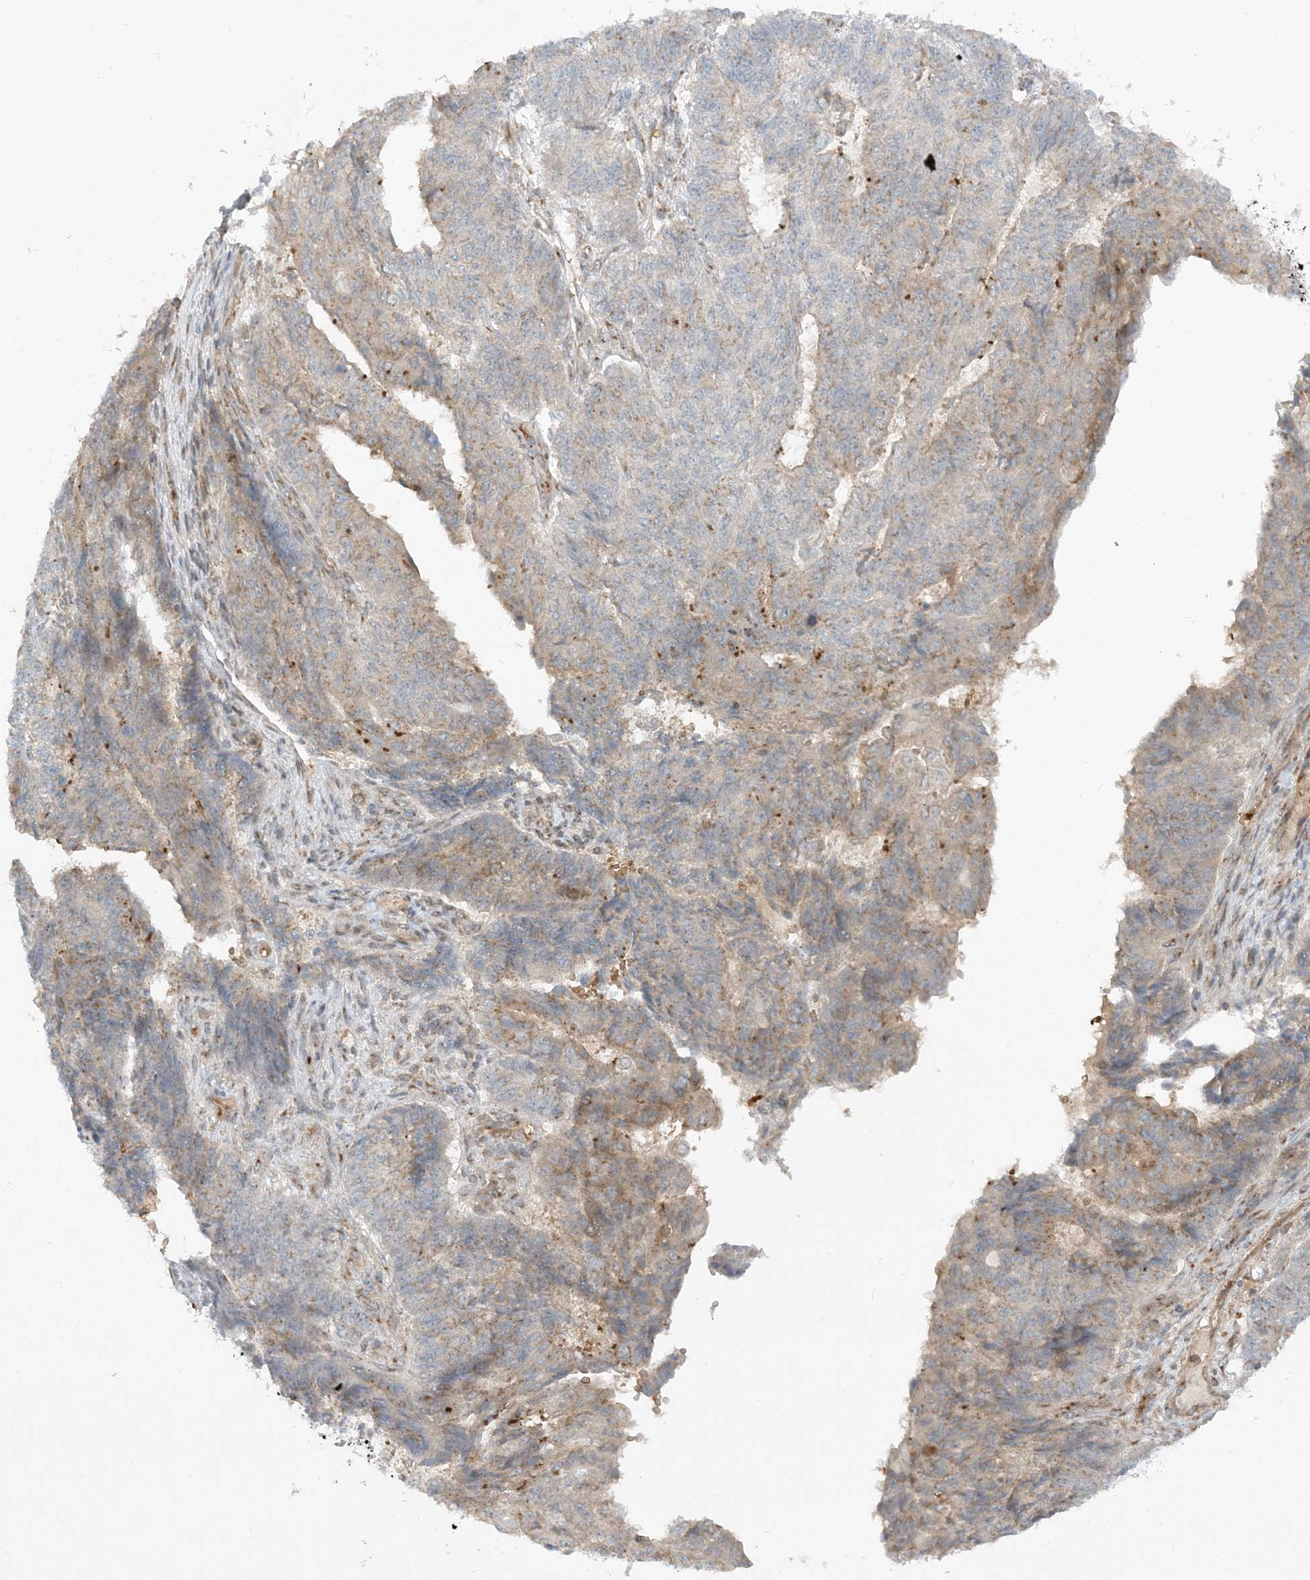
{"staining": {"intensity": "moderate", "quantity": "25%-75%", "location": "cytoplasmic/membranous"}, "tissue": "endometrial cancer", "cell_type": "Tumor cells", "image_type": "cancer", "snomed": [{"axis": "morphology", "description": "Adenocarcinoma, NOS"}, {"axis": "topography", "description": "Endometrium"}], "caption": "Adenocarcinoma (endometrial) stained for a protein displays moderate cytoplasmic/membranous positivity in tumor cells.", "gene": "RPP40", "patient": {"sex": "female", "age": 32}}